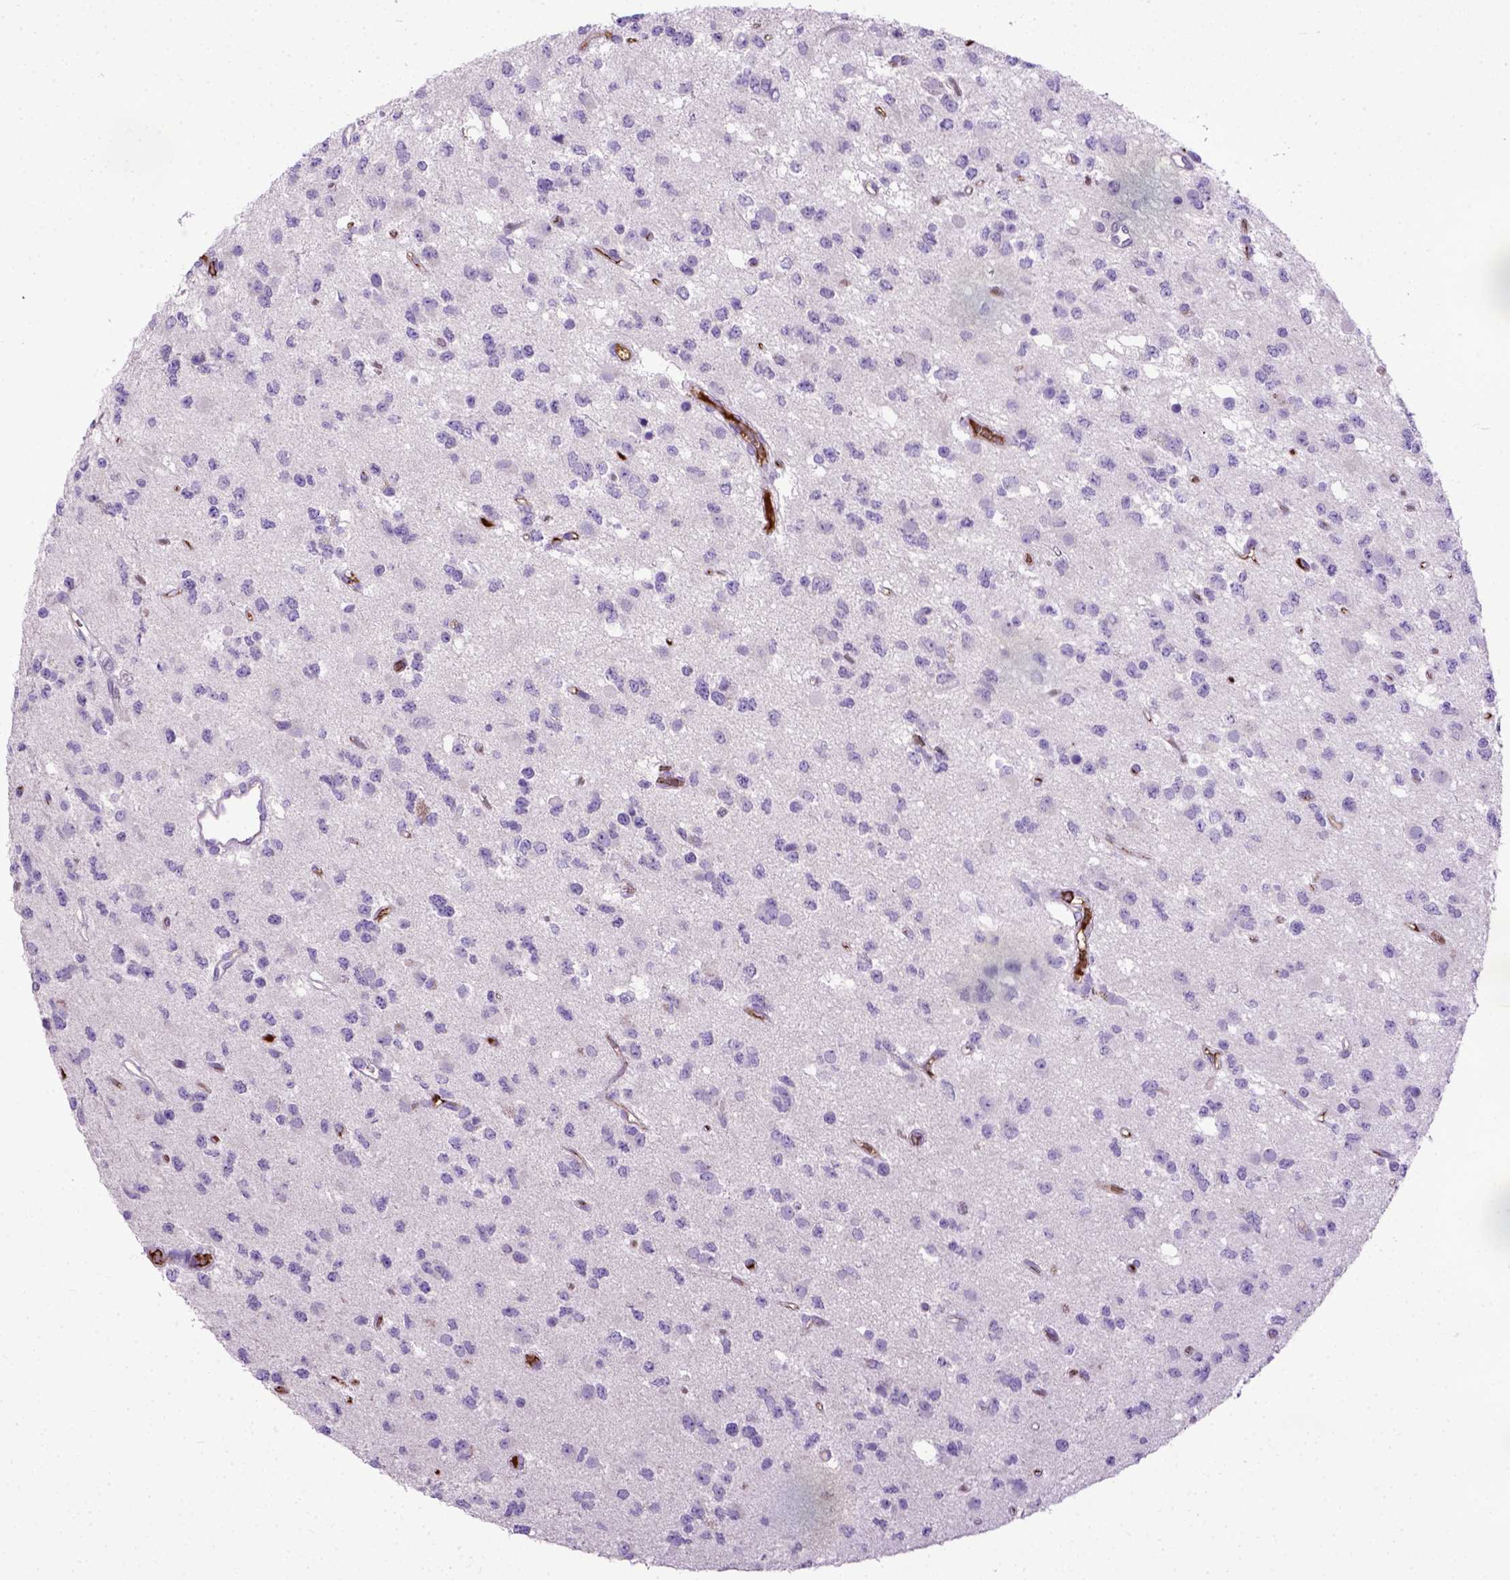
{"staining": {"intensity": "negative", "quantity": "none", "location": "none"}, "tissue": "glioma", "cell_type": "Tumor cells", "image_type": "cancer", "snomed": [{"axis": "morphology", "description": "Glioma, malignant, Low grade"}, {"axis": "topography", "description": "Brain"}], "caption": "Malignant low-grade glioma stained for a protein using immunohistochemistry demonstrates no expression tumor cells.", "gene": "ADAMTS8", "patient": {"sex": "female", "age": 45}}